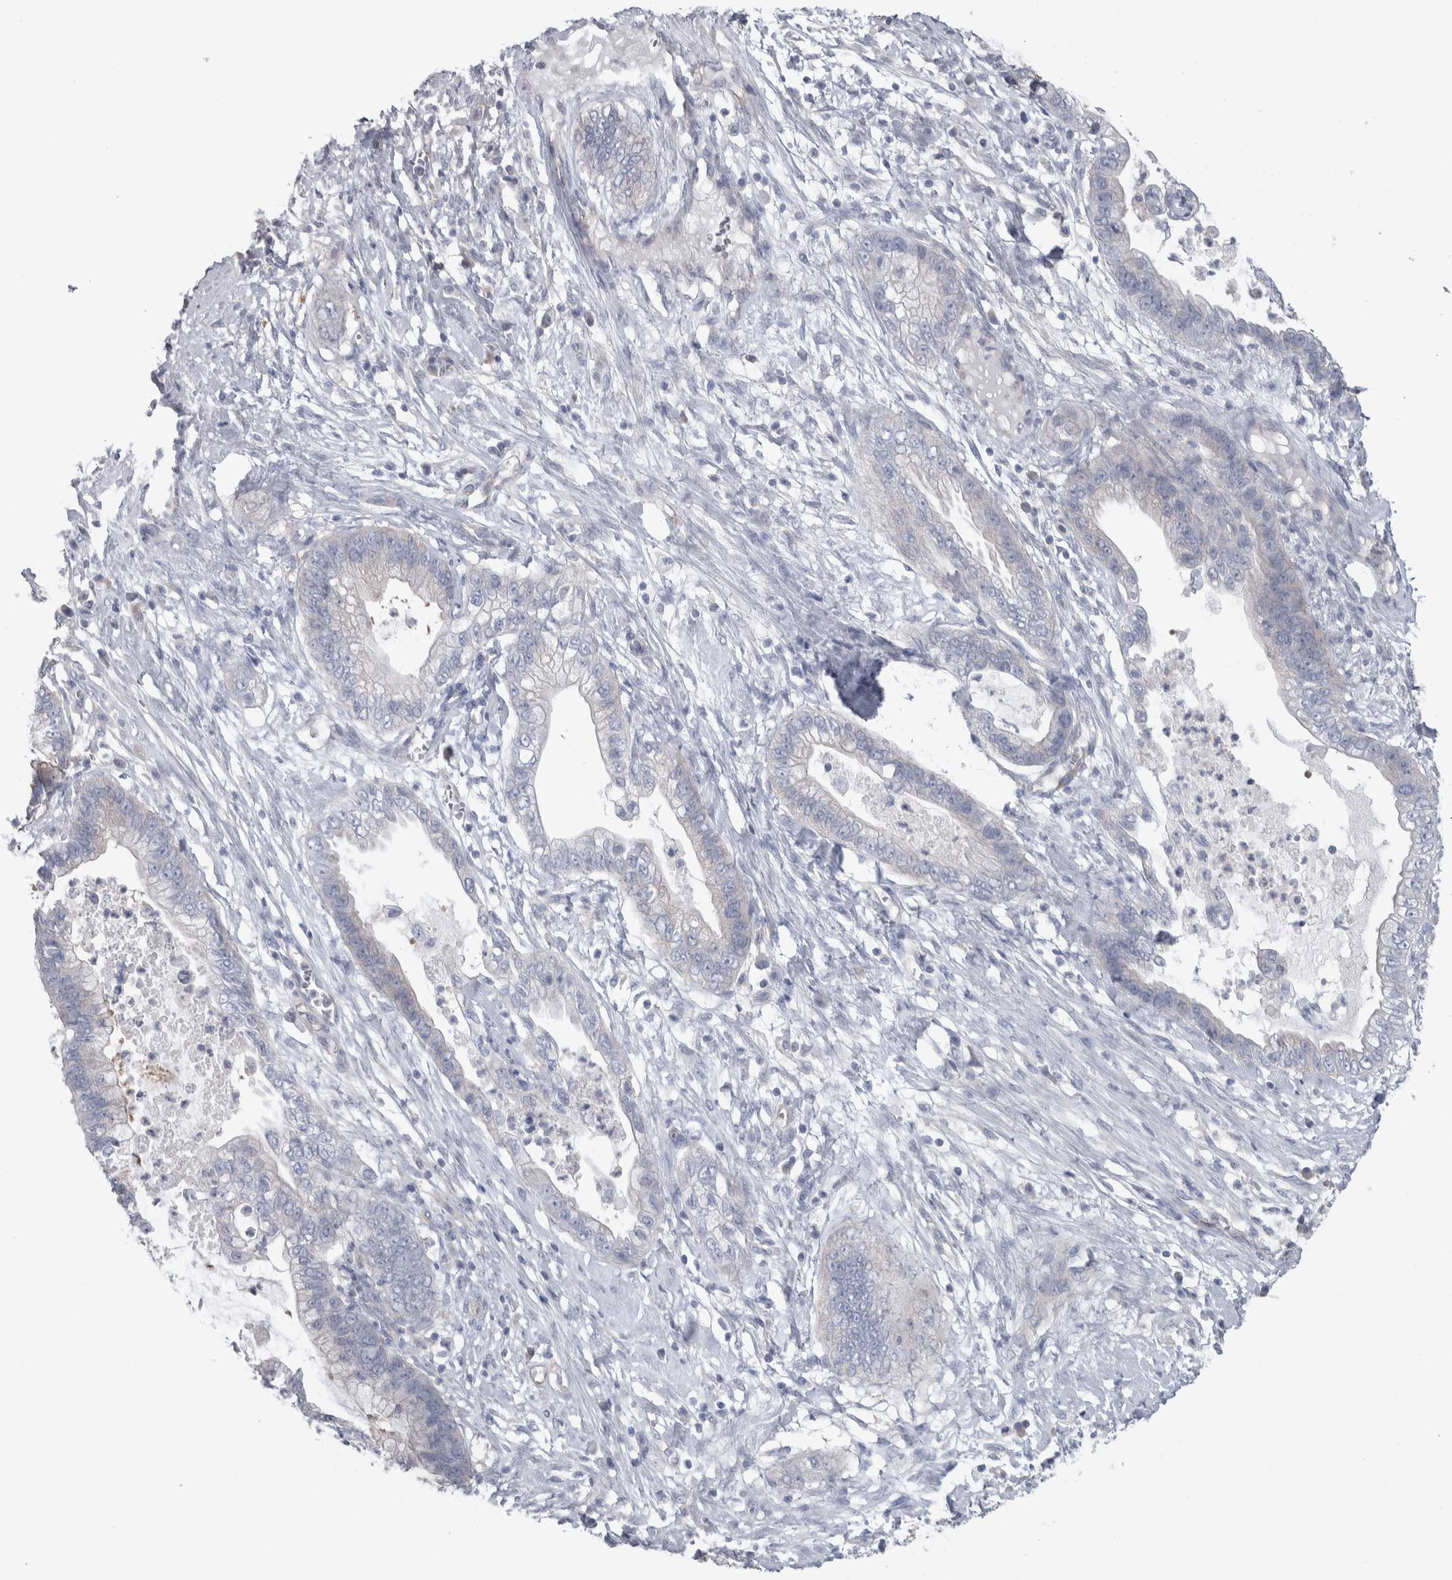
{"staining": {"intensity": "negative", "quantity": "none", "location": "none"}, "tissue": "cervical cancer", "cell_type": "Tumor cells", "image_type": "cancer", "snomed": [{"axis": "morphology", "description": "Adenocarcinoma, NOS"}, {"axis": "topography", "description": "Cervix"}], "caption": "Human cervical cancer (adenocarcinoma) stained for a protein using immunohistochemistry shows no expression in tumor cells.", "gene": "GPHN", "patient": {"sex": "female", "age": 44}}